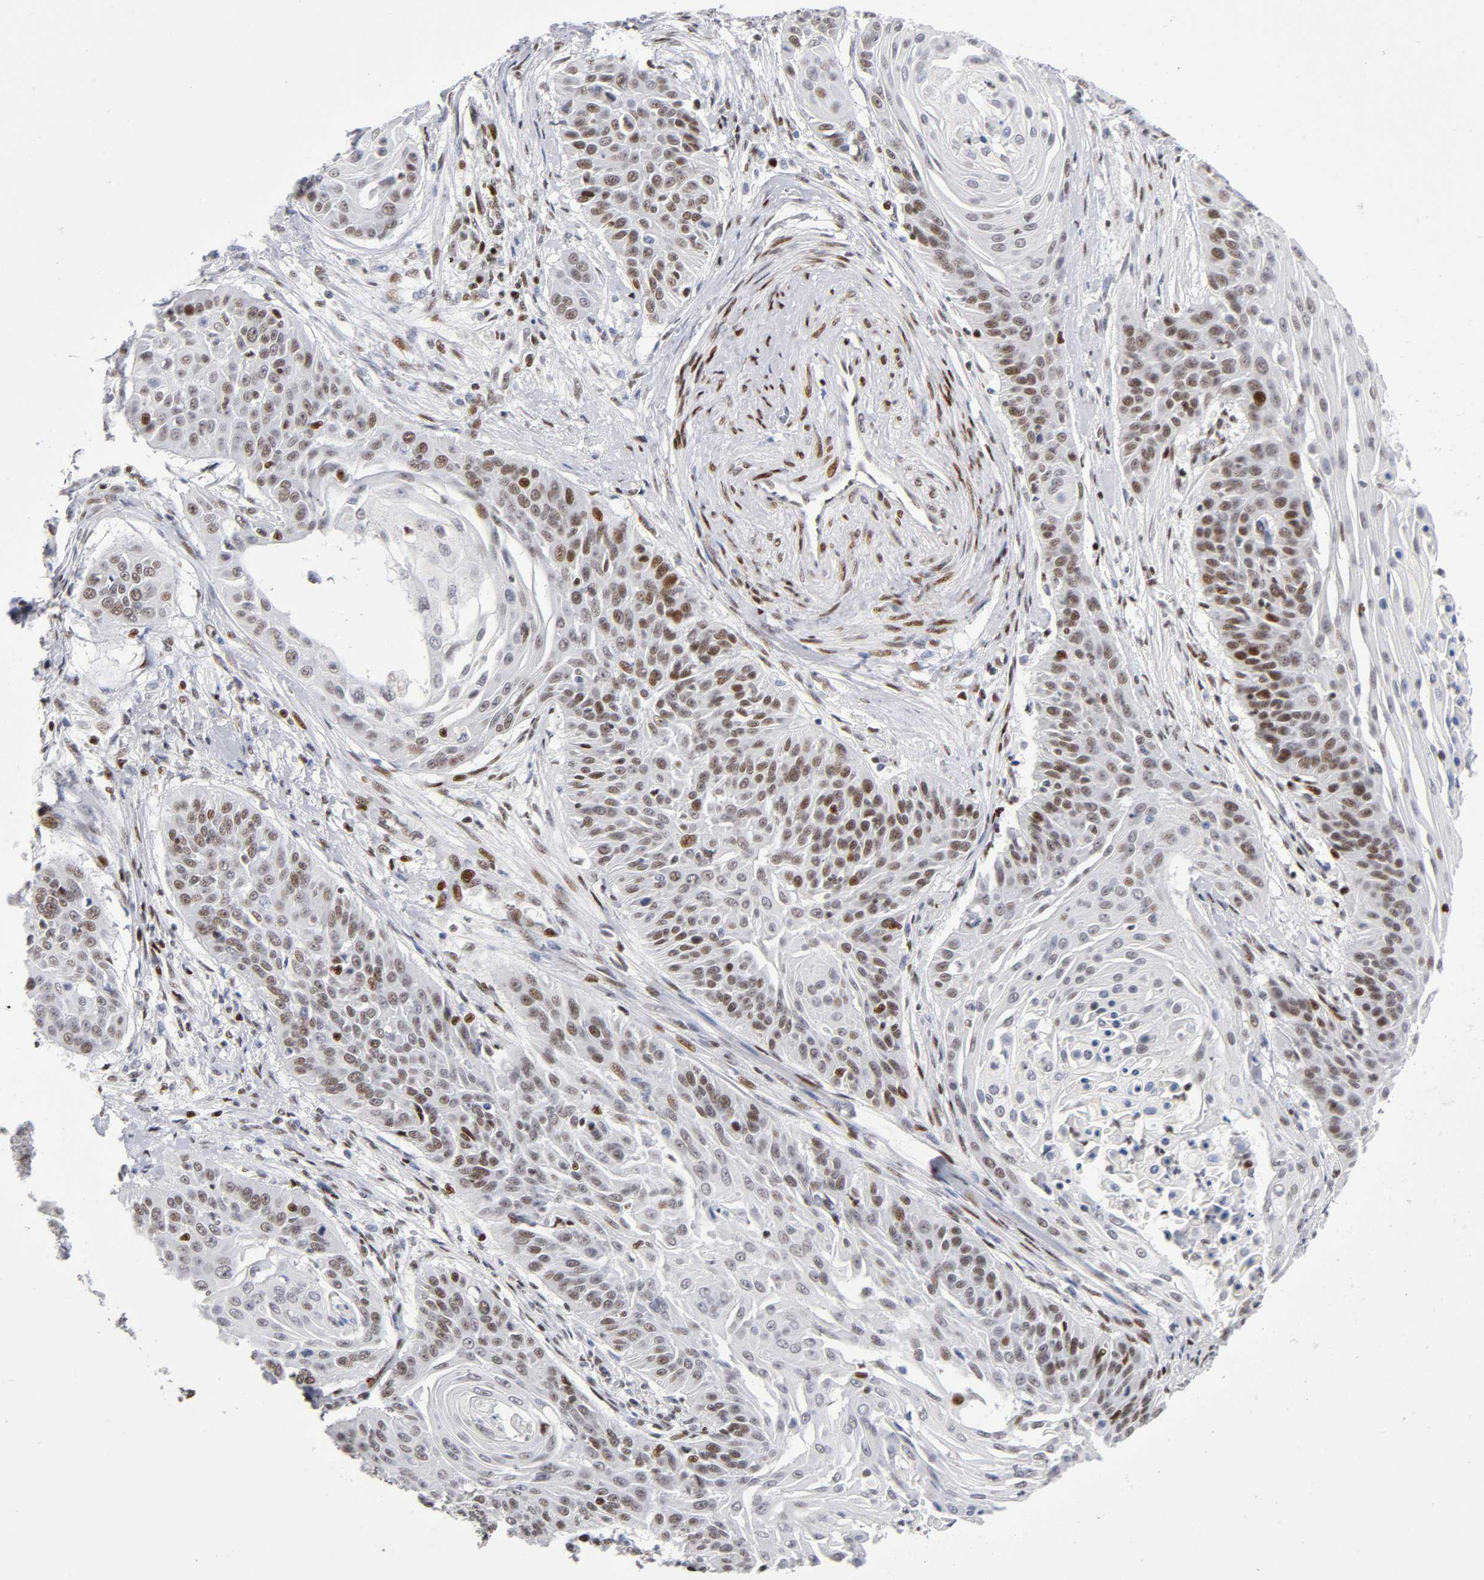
{"staining": {"intensity": "moderate", "quantity": ">75%", "location": "nuclear"}, "tissue": "cervical cancer", "cell_type": "Tumor cells", "image_type": "cancer", "snomed": [{"axis": "morphology", "description": "Squamous cell carcinoma, NOS"}, {"axis": "topography", "description": "Cervix"}], "caption": "The image exhibits a brown stain indicating the presence of a protein in the nuclear of tumor cells in cervical cancer (squamous cell carcinoma).", "gene": "SP3", "patient": {"sex": "female", "age": 33}}